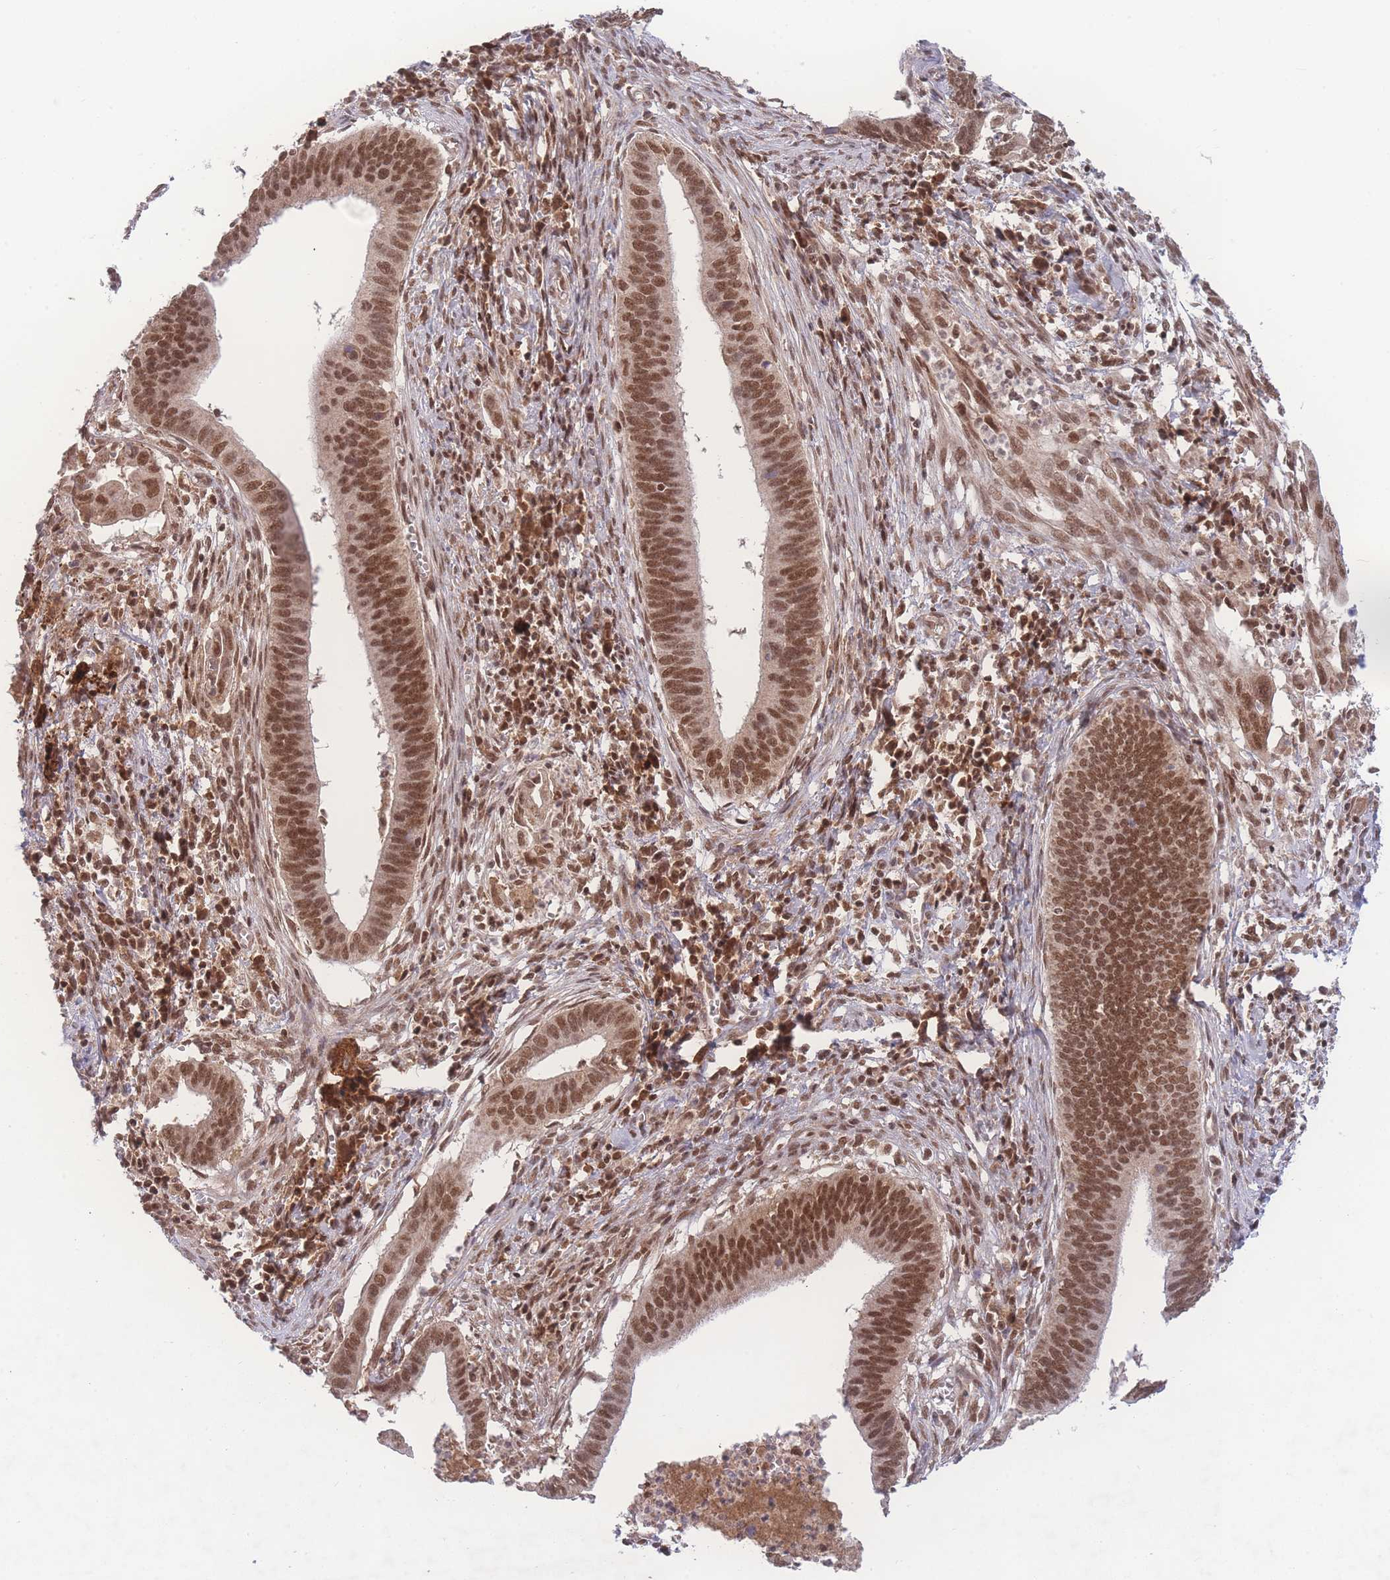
{"staining": {"intensity": "strong", "quantity": ">75%", "location": "nuclear"}, "tissue": "cervical cancer", "cell_type": "Tumor cells", "image_type": "cancer", "snomed": [{"axis": "morphology", "description": "Adenocarcinoma, NOS"}, {"axis": "topography", "description": "Cervix"}], "caption": "There is high levels of strong nuclear positivity in tumor cells of adenocarcinoma (cervical), as demonstrated by immunohistochemical staining (brown color).", "gene": "RAVER1", "patient": {"sex": "female", "age": 42}}